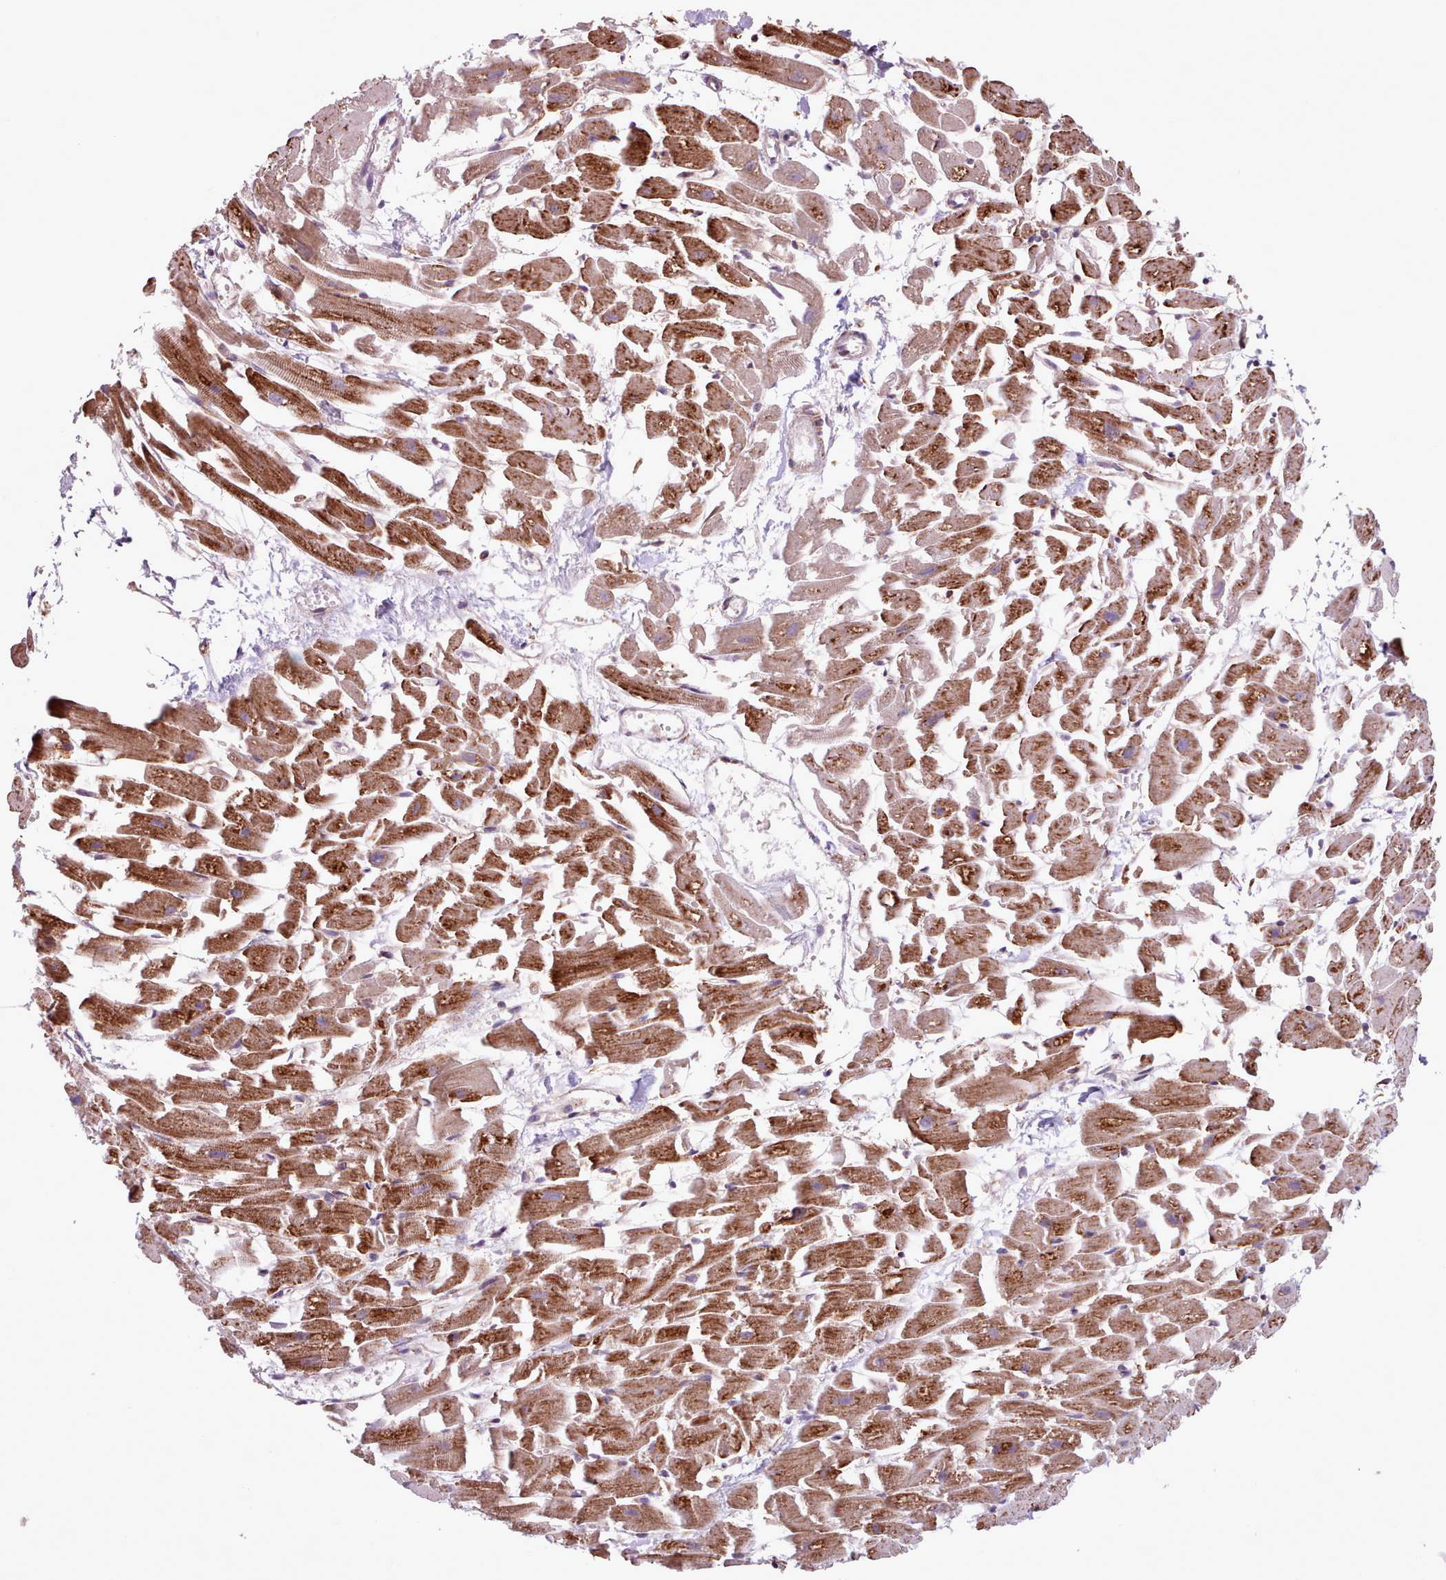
{"staining": {"intensity": "strong", "quantity": ">75%", "location": "cytoplasmic/membranous"}, "tissue": "heart muscle", "cell_type": "Cardiomyocytes", "image_type": "normal", "snomed": [{"axis": "morphology", "description": "Normal tissue, NOS"}, {"axis": "topography", "description": "Heart"}], "caption": "IHC (DAB (3,3'-diaminobenzidine)) staining of normal human heart muscle shows strong cytoplasmic/membranous protein expression in about >75% of cardiomyocytes.", "gene": "TTLL3", "patient": {"sex": "female", "age": 64}}